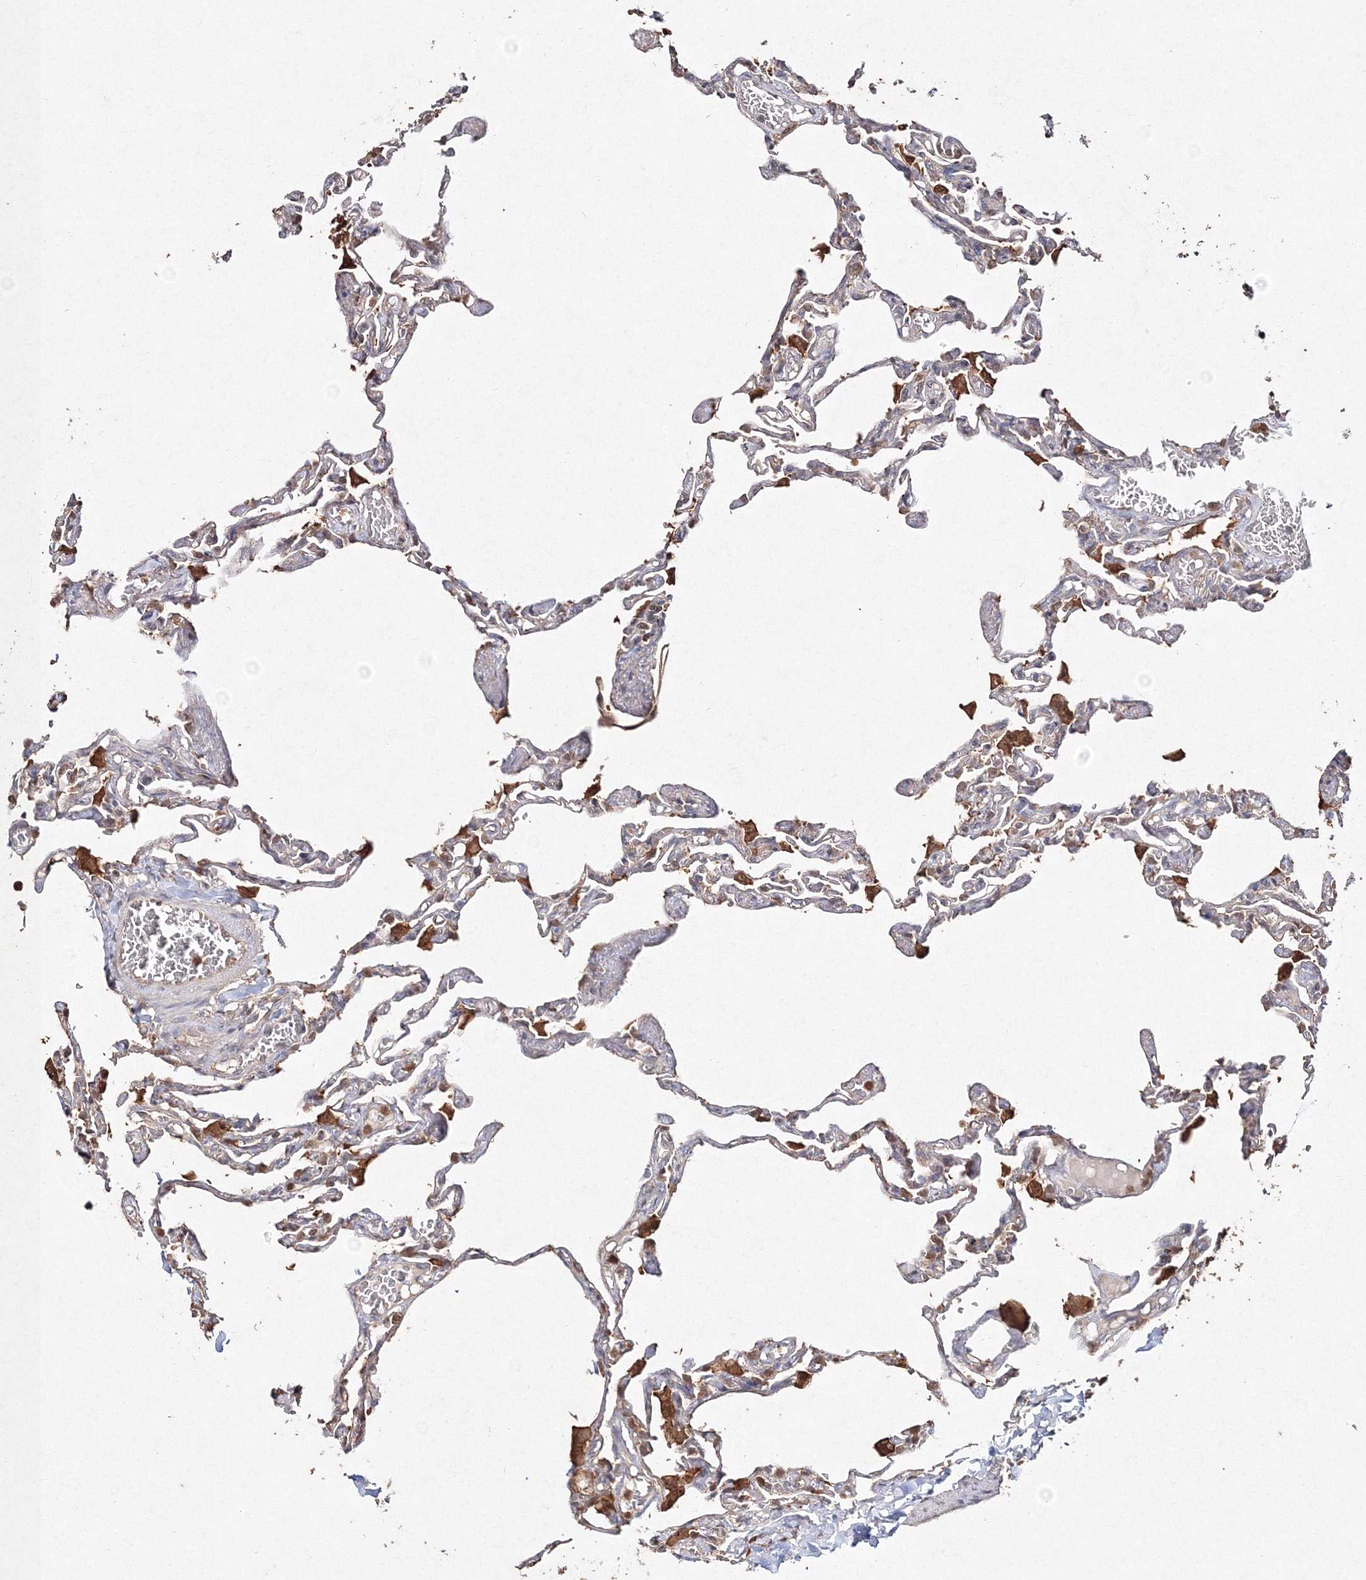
{"staining": {"intensity": "moderate", "quantity": "25%-75%", "location": "cytoplasmic/membranous"}, "tissue": "lung", "cell_type": "Alveolar cells", "image_type": "normal", "snomed": [{"axis": "morphology", "description": "Normal tissue, NOS"}, {"axis": "topography", "description": "Lung"}], "caption": "Alveolar cells reveal moderate cytoplasmic/membranous positivity in approximately 25%-75% of cells in normal lung. (IHC, brightfield microscopy, high magnification).", "gene": "S100A11", "patient": {"sex": "male", "age": 21}}